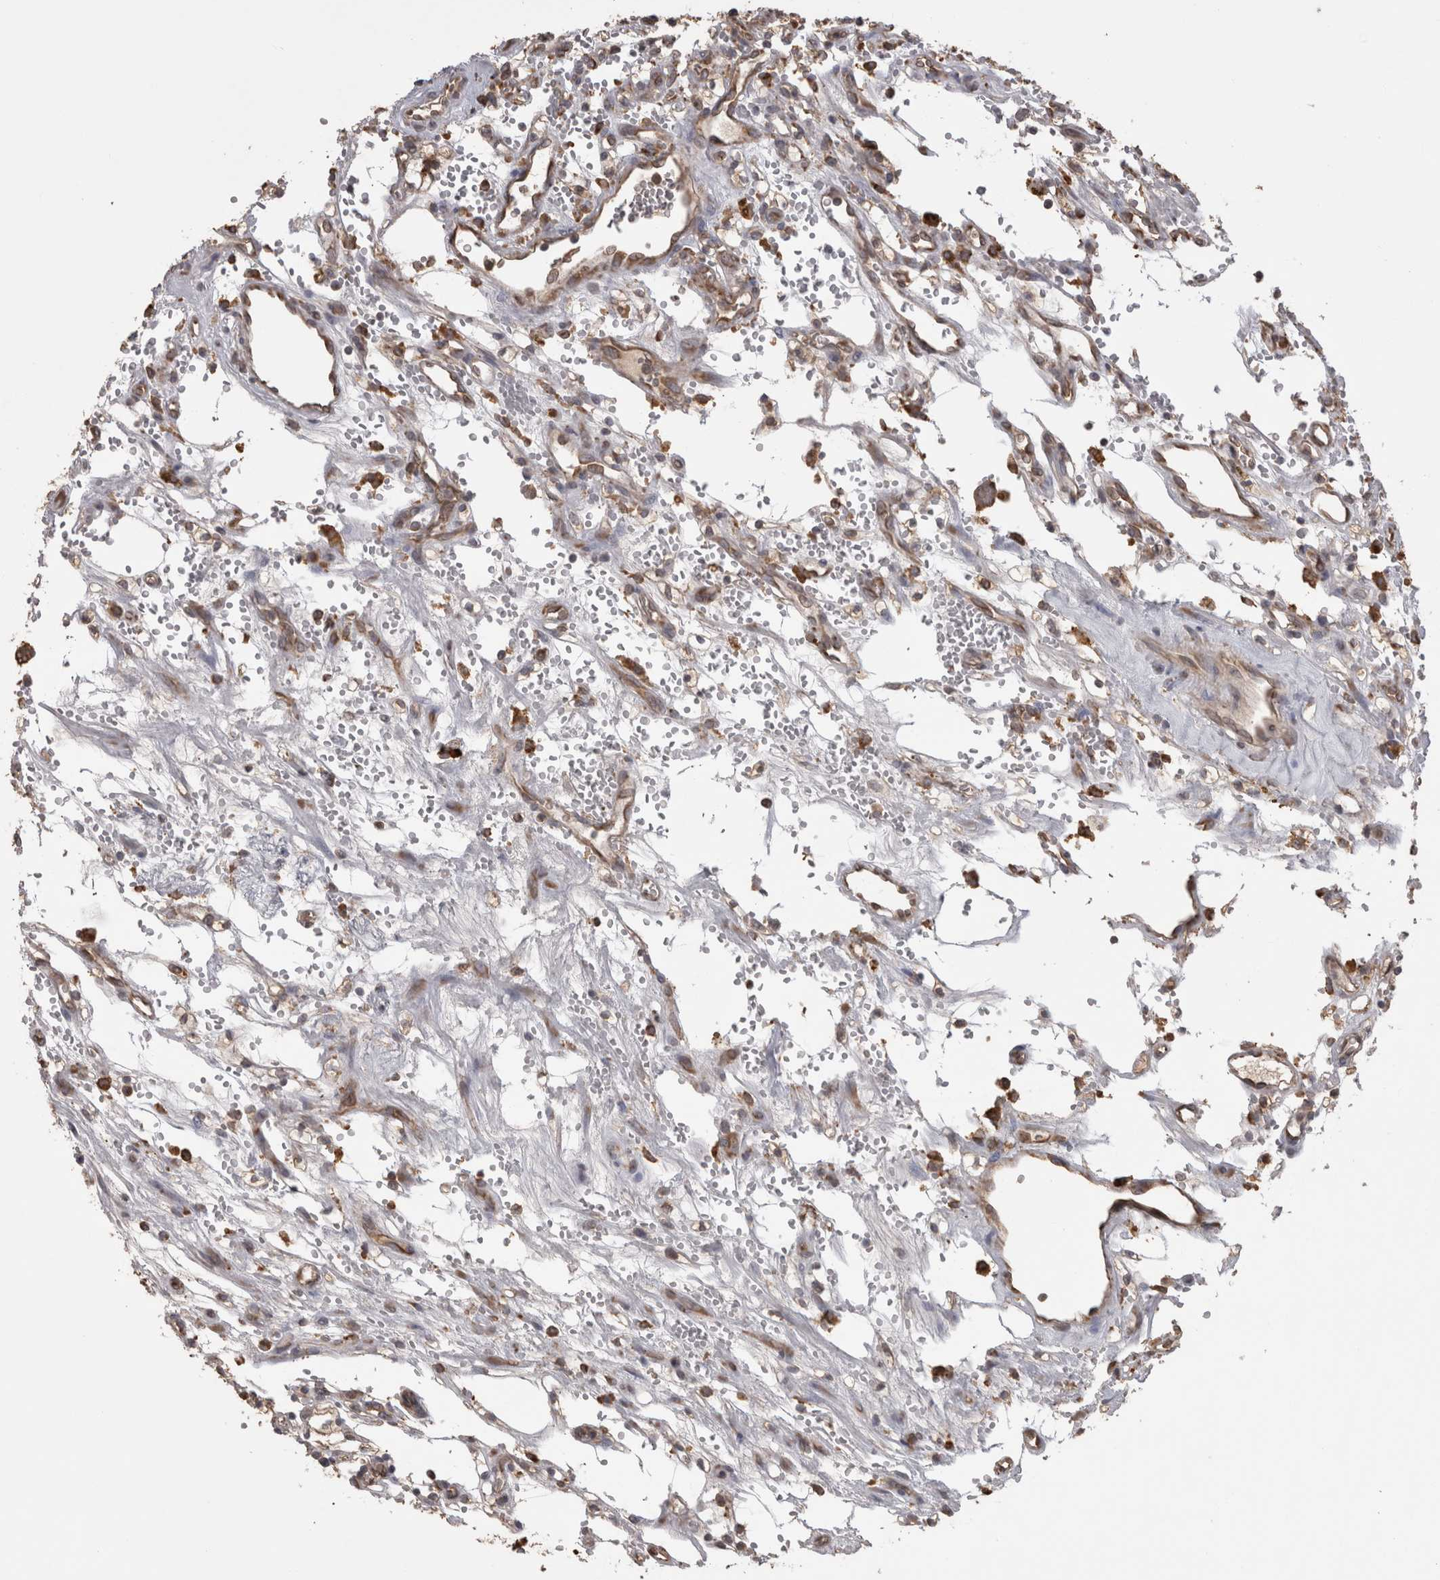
{"staining": {"intensity": "moderate", "quantity": "25%-75%", "location": "cytoplasmic/membranous"}, "tissue": "renal cancer", "cell_type": "Tumor cells", "image_type": "cancer", "snomed": [{"axis": "morphology", "description": "Adenocarcinoma, NOS"}, {"axis": "topography", "description": "Kidney"}], "caption": "Human adenocarcinoma (renal) stained for a protein (brown) demonstrates moderate cytoplasmic/membranous positive positivity in approximately 25%-75% of tumor cells.", "gene": "PON2", "patient": {"sex": "female", "age": 57}}